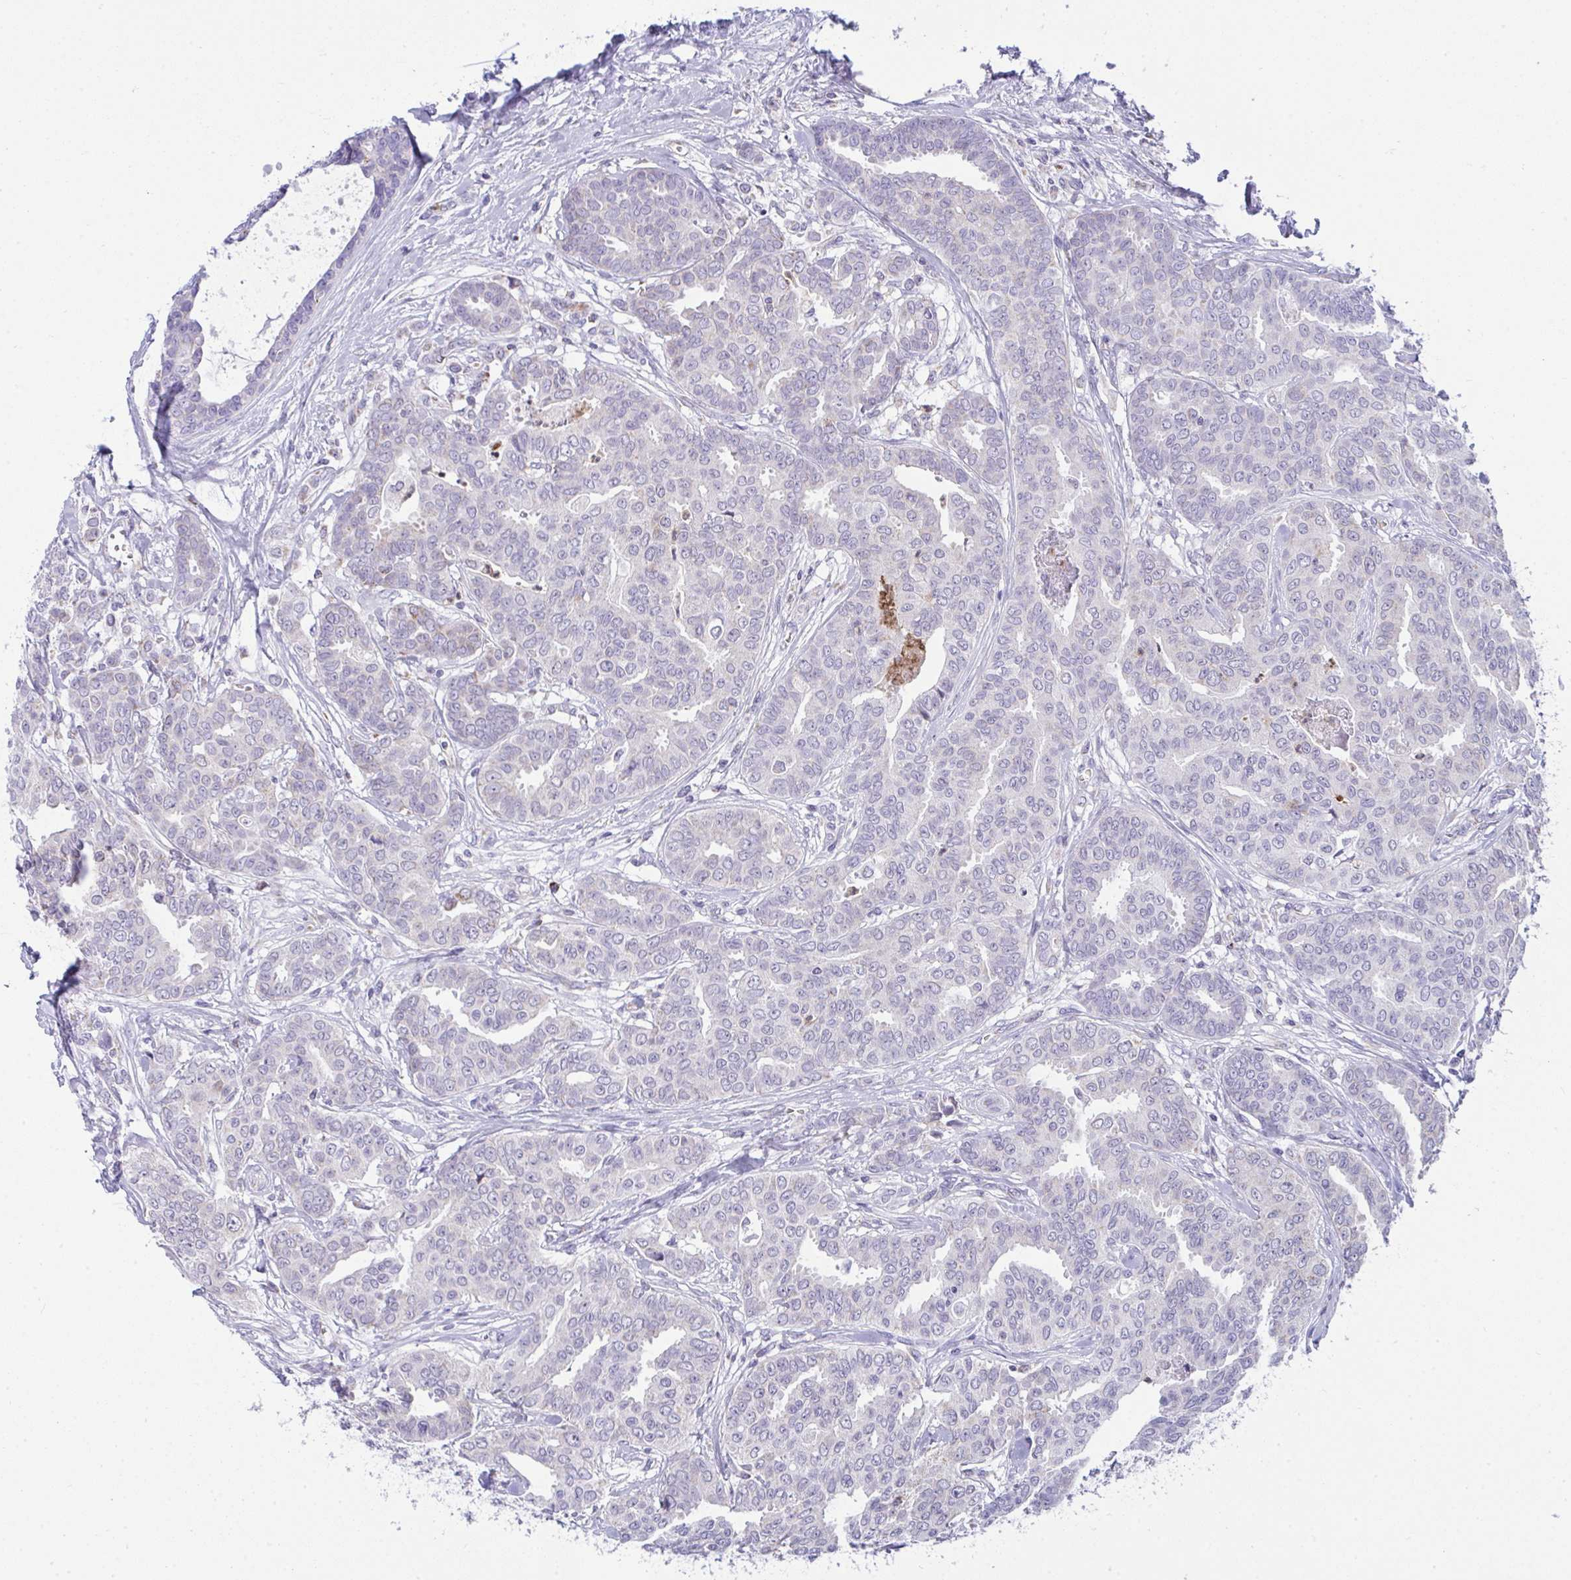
{"staining": {"intensity": "weak", "quantity": "<25%", "location": "cytoplasmic/membranous"}, "tissue": "breast cancer", "cell_type": "Tumor cells", "image_type": "cancer", "snomed": [{"axis": "morphology", "description": "Duct carcinoma"}, {"axis": "topography", "description": "Breast"}], "caption": "Breast cancer stained for a protein using immunohistochemistry demonstrates no positivity tumor cells.", "gene": "PLA2G12B", "patient": {"sex": "female", "age": 45}}